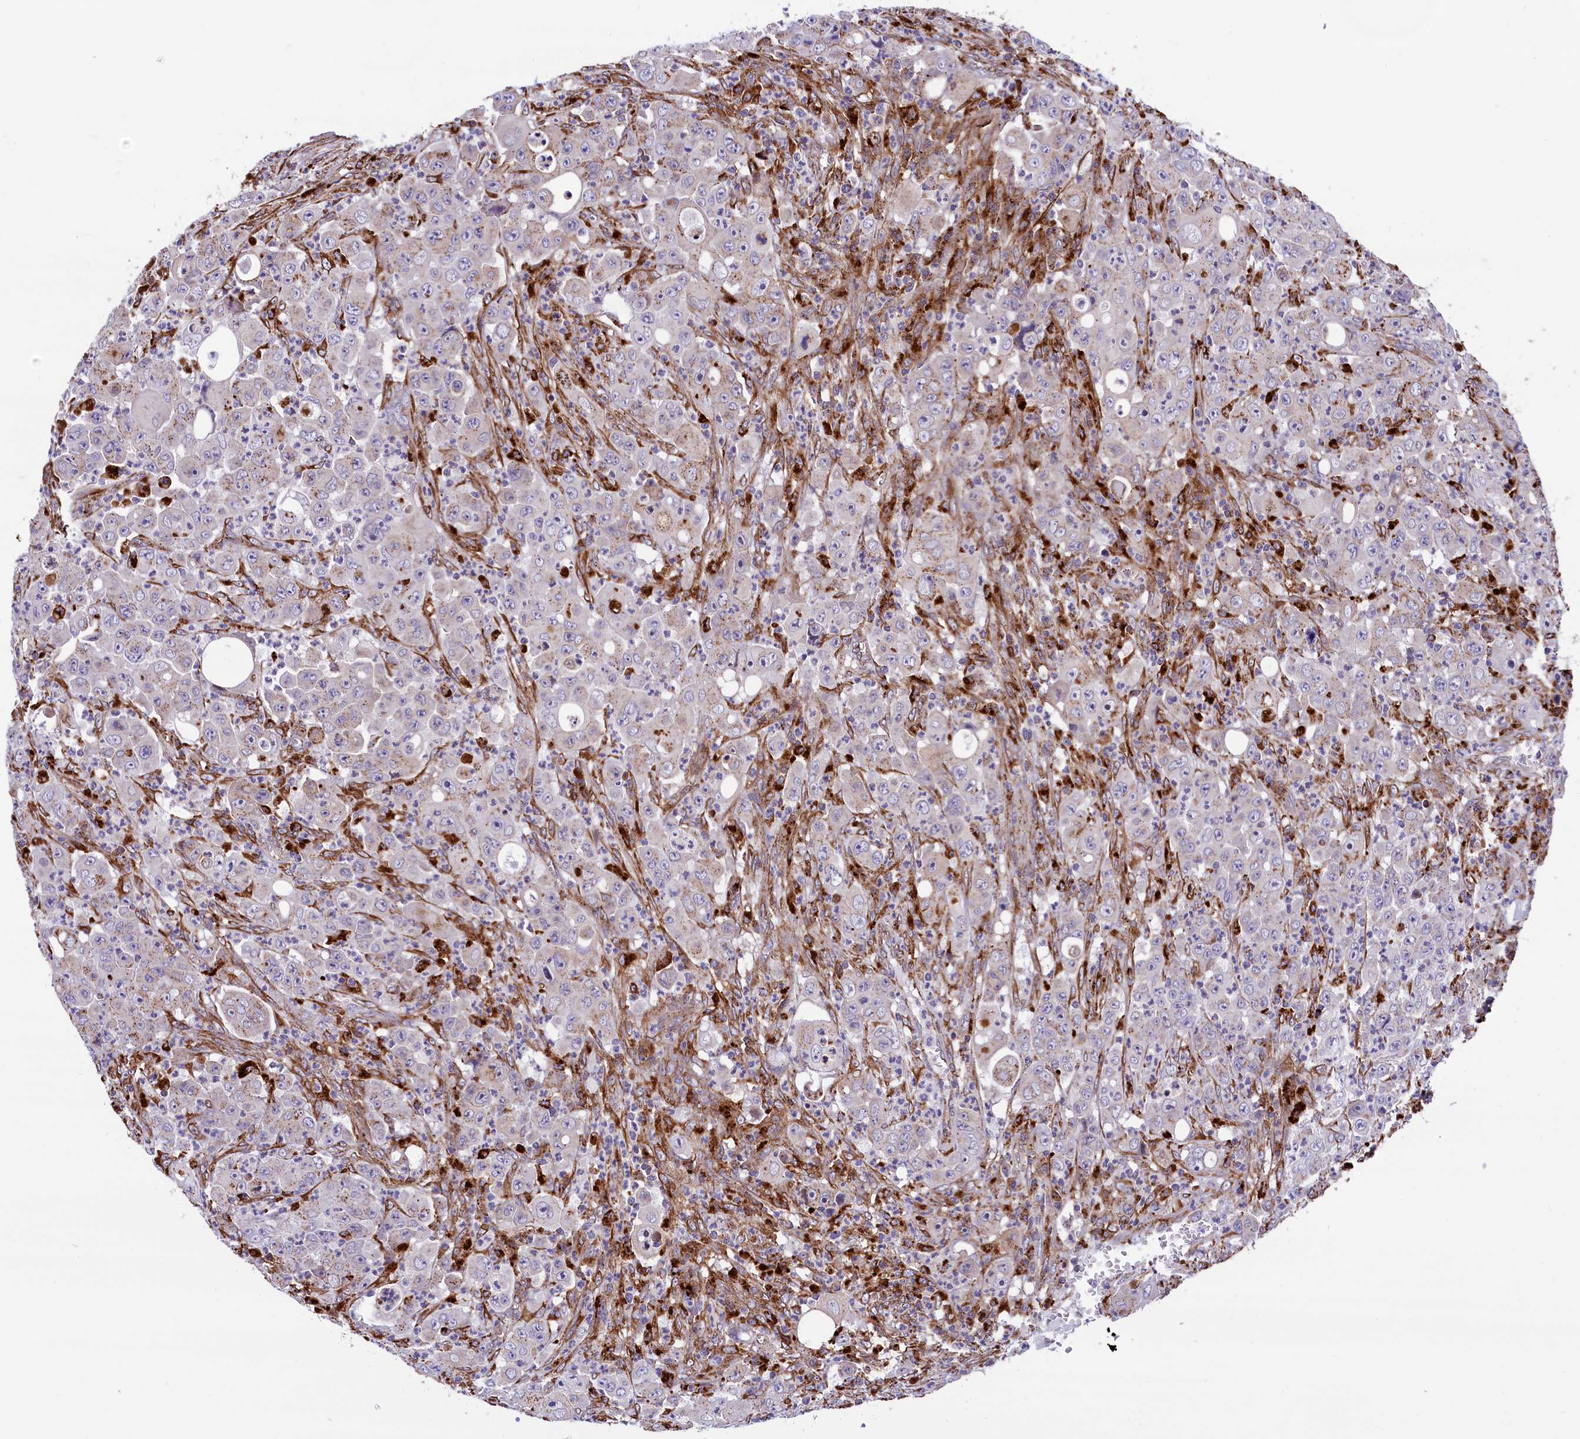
{"staining": {"intensity": "moderate", "quantity": "<25%", "location": "cytoplasmic/membranous"}, "tissue": "colorectal cancer", "cell_type": "Tumor cells", "image_type": "cancer", "snomed": [{"axis": "morphology", "description": "Adenocarcinoma, NOS"}, {"axis": "topography", "description": "Colon"}], "caption": "IHC image of neoplastic tissue: colorectal cancer (adenocarcinoma) stained using immunohistochemistry (IHC) reveals low levels of moderate protein expression localized specifically in the cytoplasmic/membranous of tumor cells, appearing as a cytoplasmic/membranous brown color.", "gene": "MAN2B1", "patient": {"sex": "male", "age": 51}}